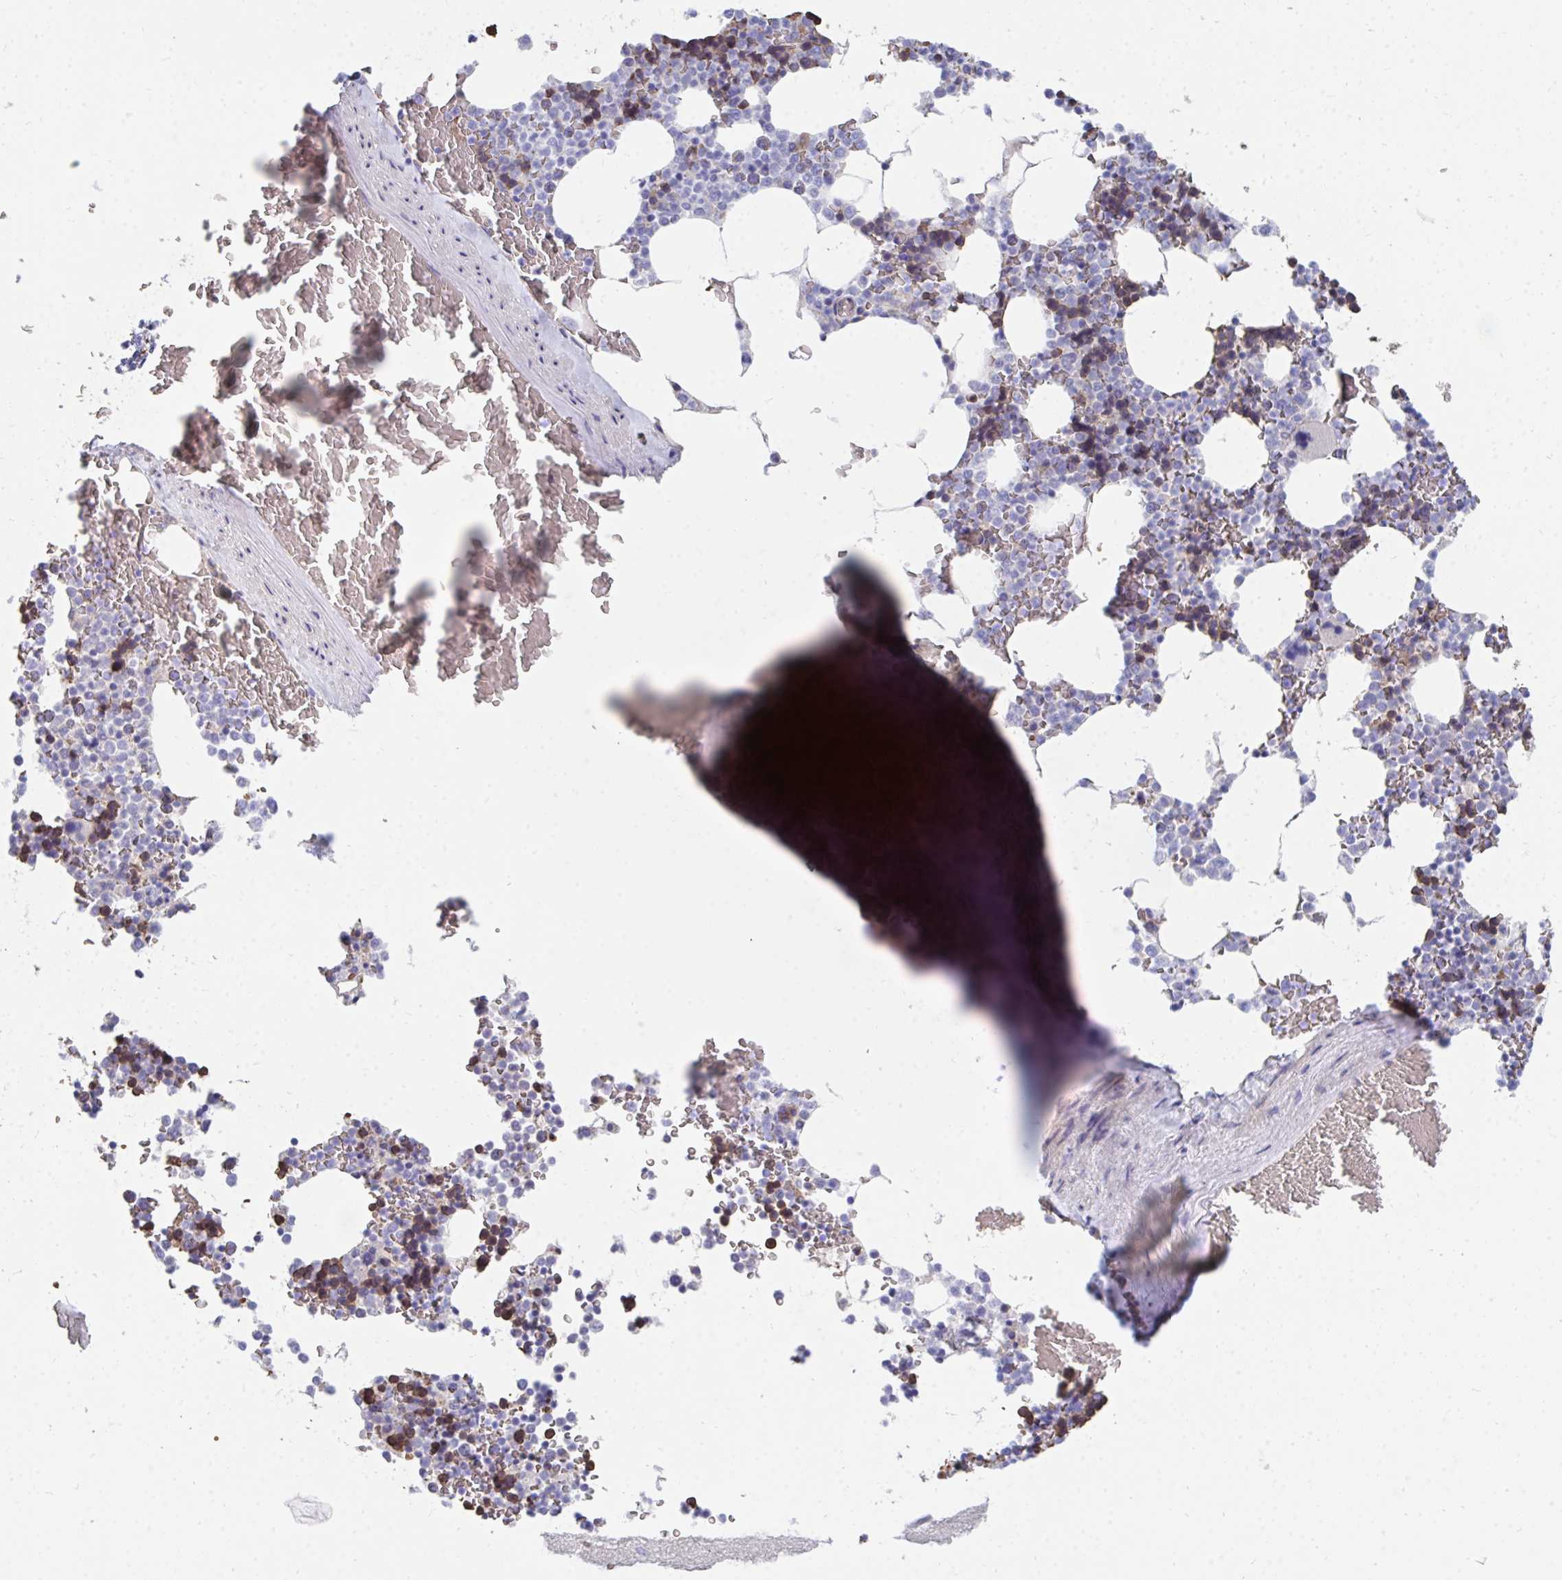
{"staining": {"intensity": "moderate", "quantity": "<25%", "location": "cytoplasmic/membranous"}, "tissue": "bone marrow", "cell_type": "Hematopoietic cells", "image_type": "normal", "snomed": [{"axis": "morphology", "description": "Normal tissue, NOS"}, {"axis": "topography", "description": "Bone marrow"}], "caption": "This histopathology image demonstrates unremarkable bone marrow stained with immunohistochemistry to label a protein in brown. The cytoplasmic/membranous of hematopoietic cells show moderate positivity for the protein. Nuclei are counter-stained blue.", "gene": "MROH2B", "patient": {"sex": "female", "age": 42}}